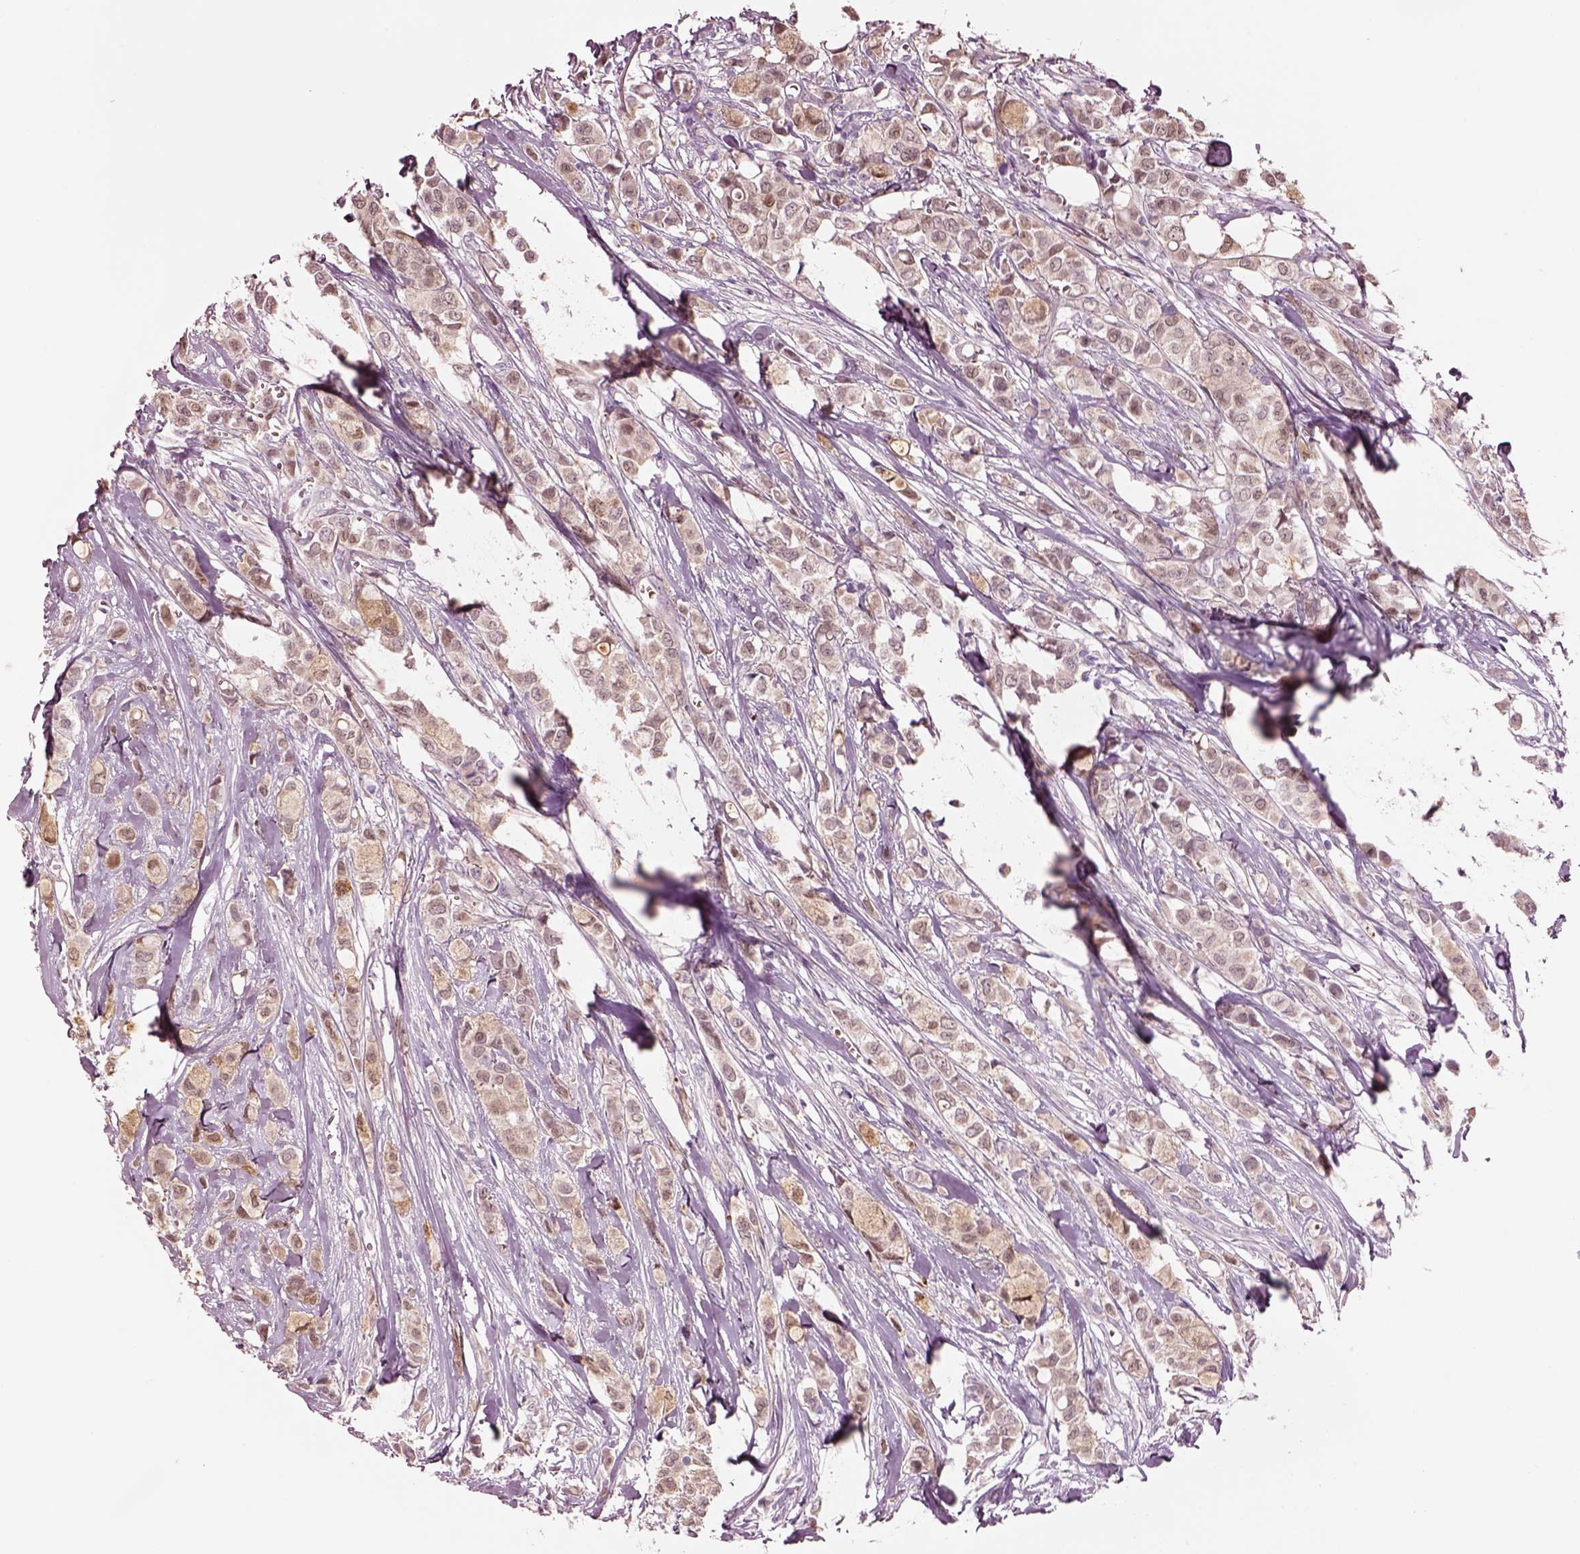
{"staining": {"intensity": "weak", "quantity": ">75%", "location": "cytoplasmic/membranous"}, "tissue": "breast cancer", "cell_type": "Tumor cells", "image_type": "cancer", "snomed": [{"axis": "morphology", "description": "Duct carcinoma"}, {"axis": "topography", "description": "Breast"}], "caption": "Breast invasive ductal carcinoma stained with a brown dye reveals weak cytoplasmic/membranous positive staining in about >75% of tumor cells.", "gene": "SCML2", "patient": {"sex": "female", "age": 85}}